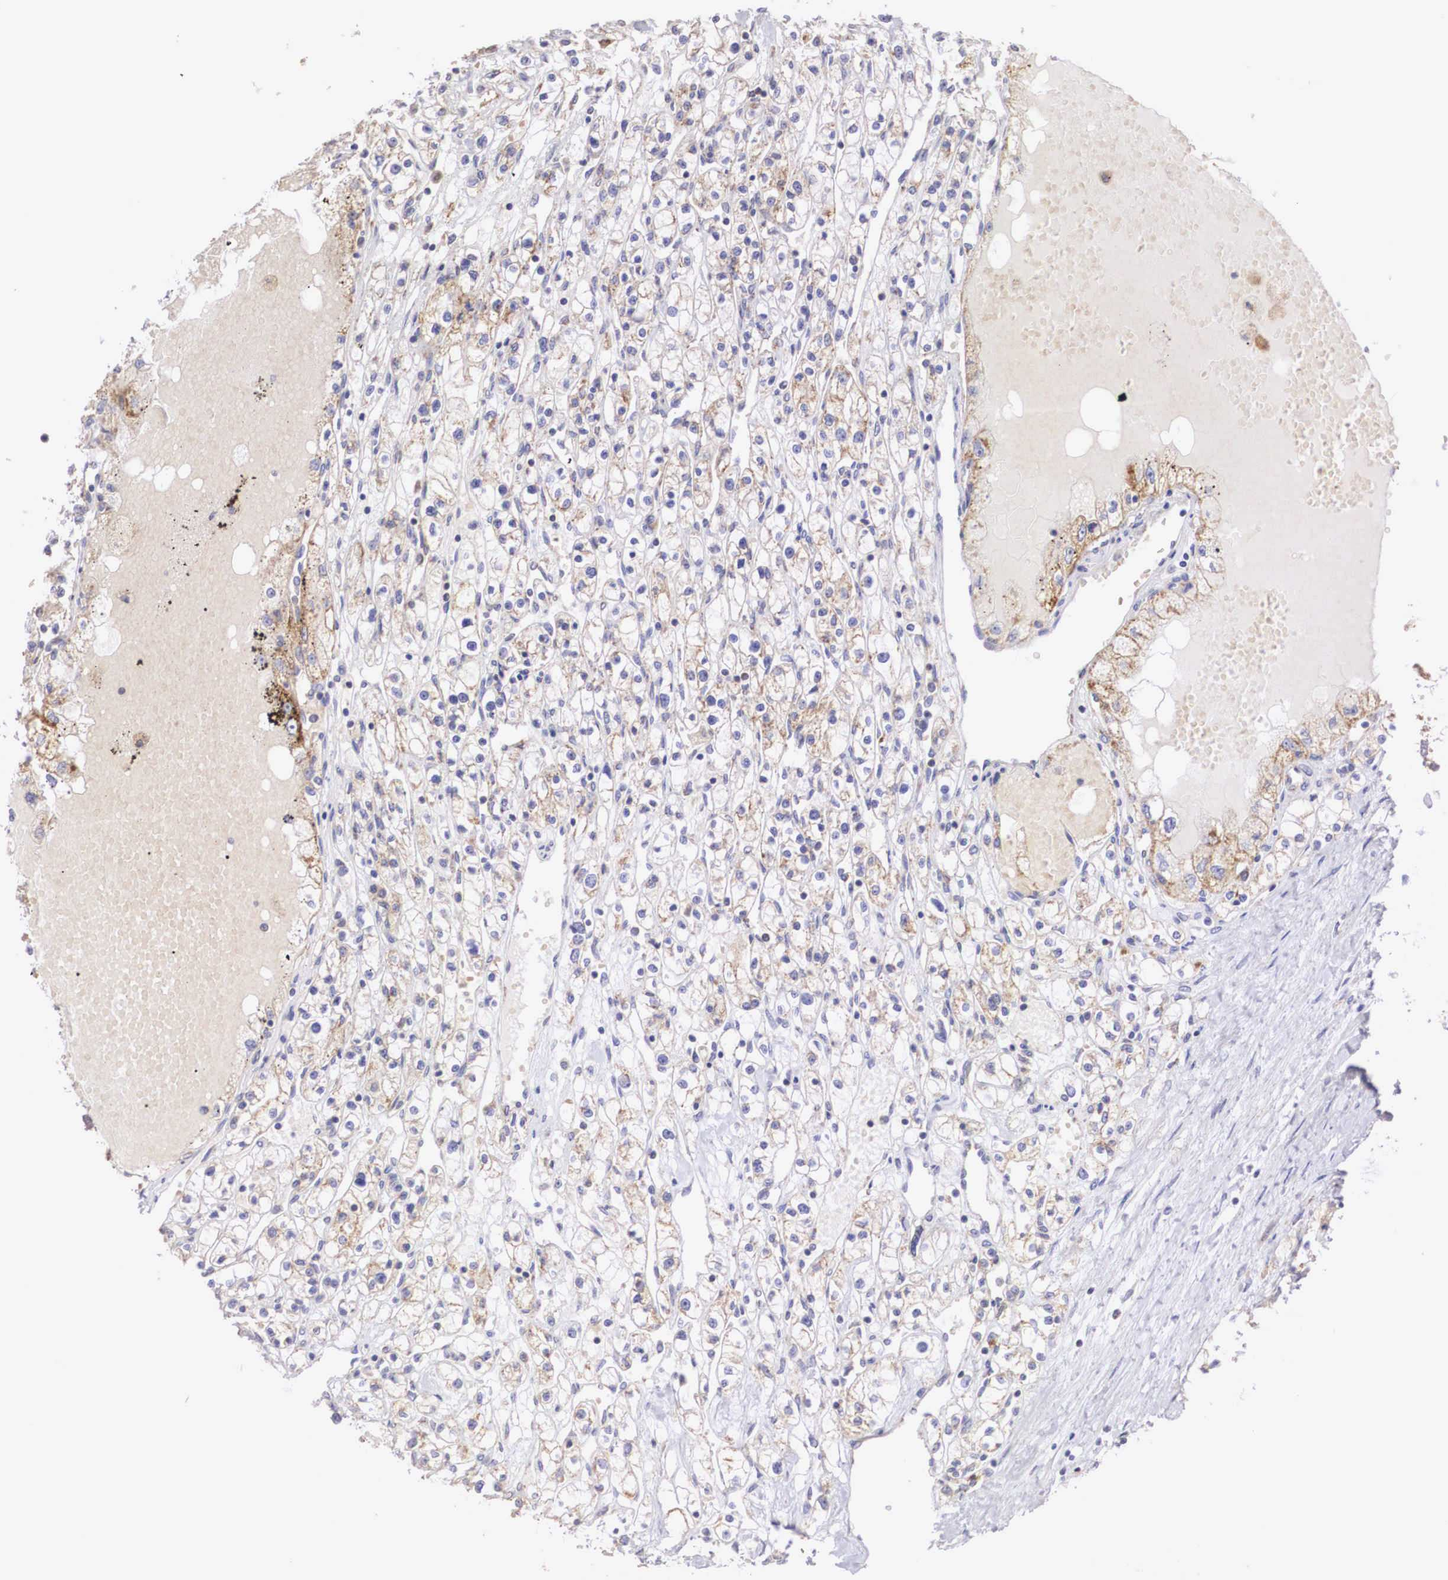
{"staining": {"intensity": "moderate", "quantity": ">75%", "location": "cytoplasmic/membranous"}, "tissue": "renal cancer", "cell_type": "Tumor cells", "image_type": "cancer", "snomed": [{"axis": "morphology", "description": "Adenocarcinoma, NOS"}, {"axis": "topography", "description": "Kidney"}], "caption": "This is an image of IHC staining of renal cancer (adenocarcinoma), which shows moderate staining in the cytoplasmic/membranous of tumor cells.", "gene": "XPNPEP3", "patient": {"sex": "male", "age": 56}}